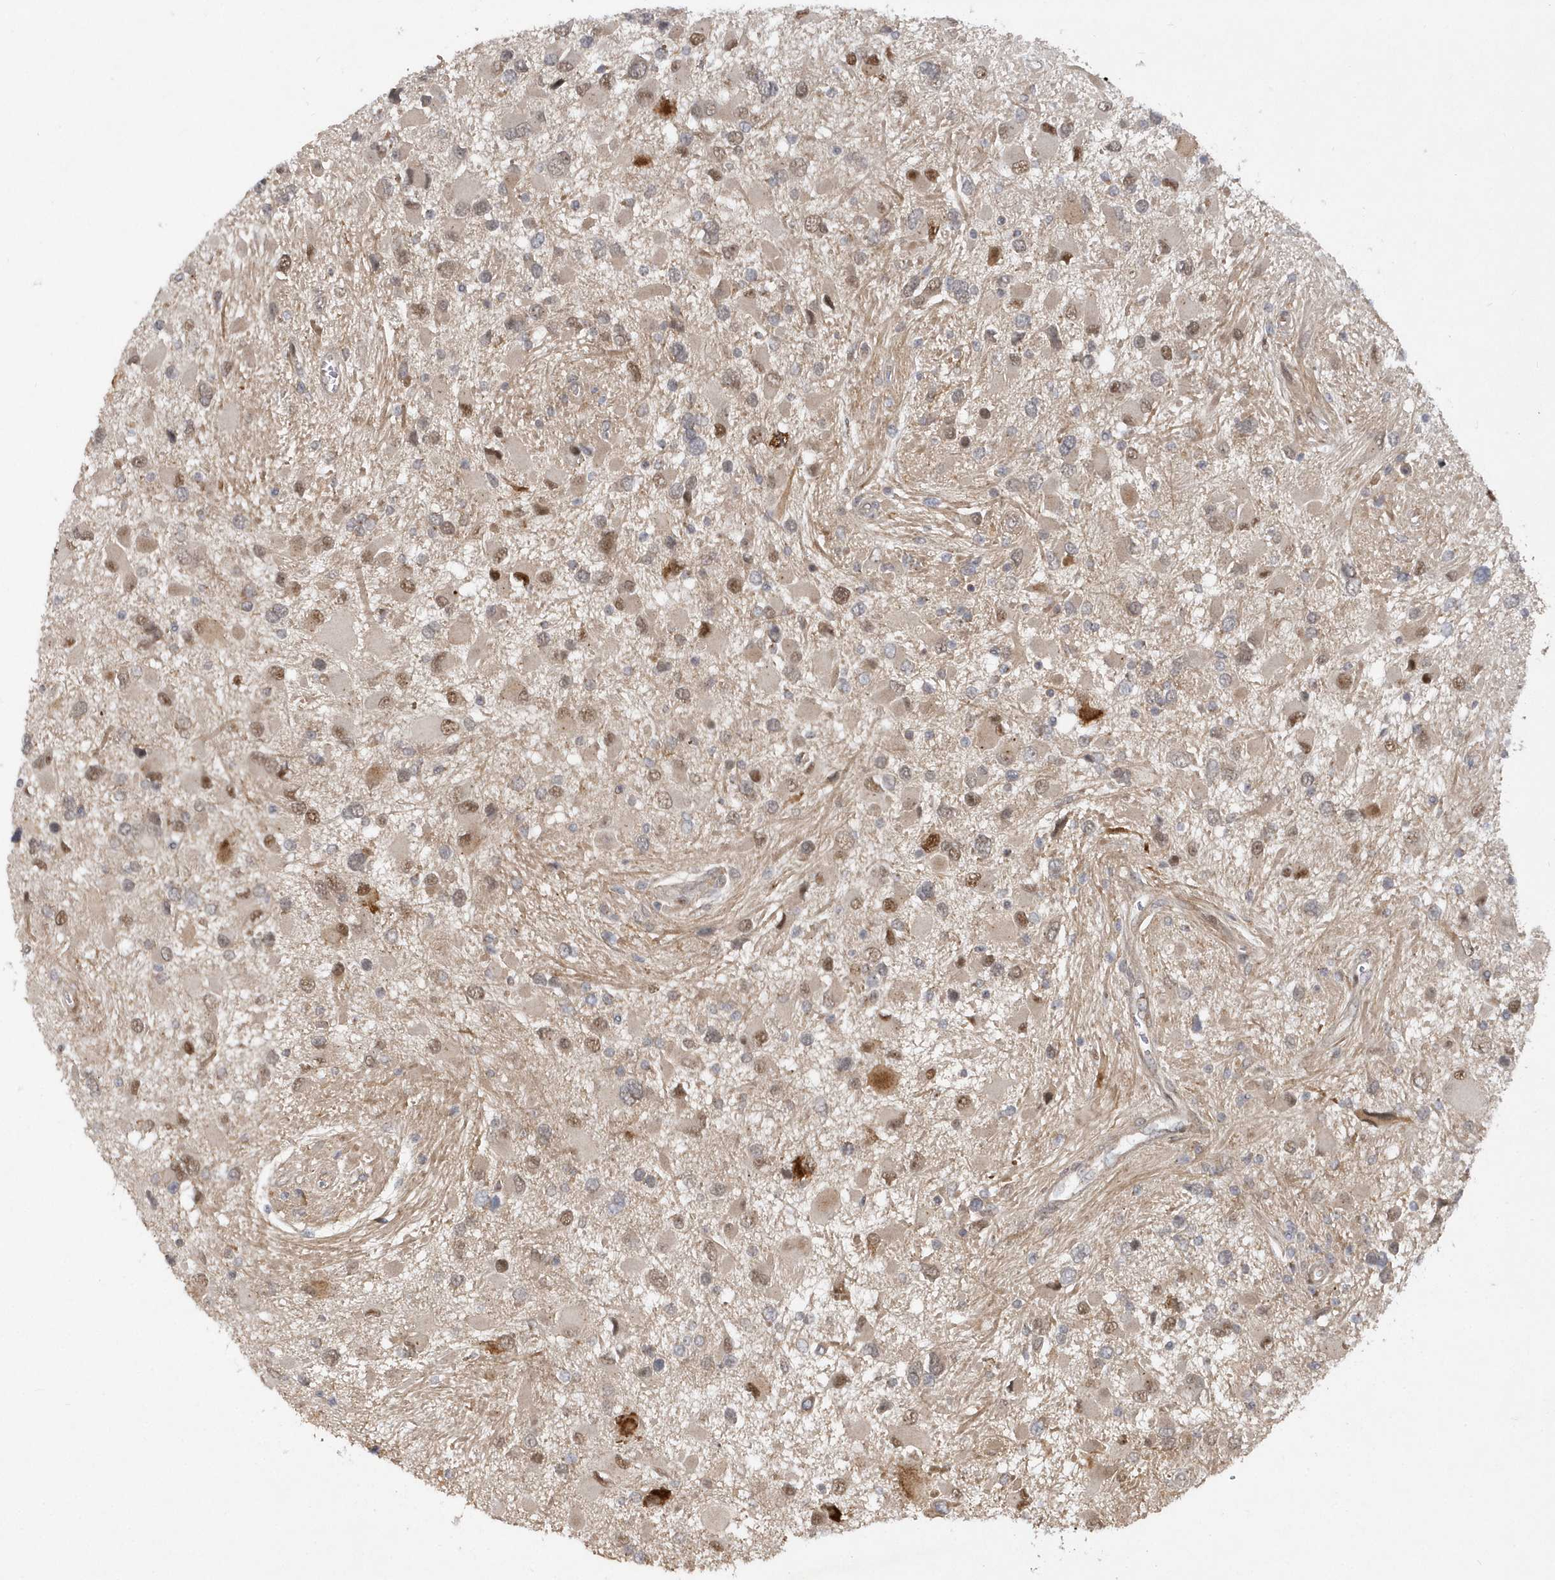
{"staining": {"intensity": "moderate", "quantity": "25%-75%", "location": "cytoplasmic/membranous,nuclear"}, "tissue": "glioma", "cell_type": "Tumor cells", "image_type": "cancer", "snomed": [{"axis": "morphology", "description": "Glioma, malignant, High grade"}, {"axis": "topography", "description": "Brain"}], "caption": "The photomicrograph exhibits immunohistochemical staining of malignant high-grade glioma. There is moderate cytoplasmic/membranous and nuclear expression is seen in approximately 25%-75% of tumor cells.", "gene": "MXI1", "patient": {"sex": "male", "age": 53}}